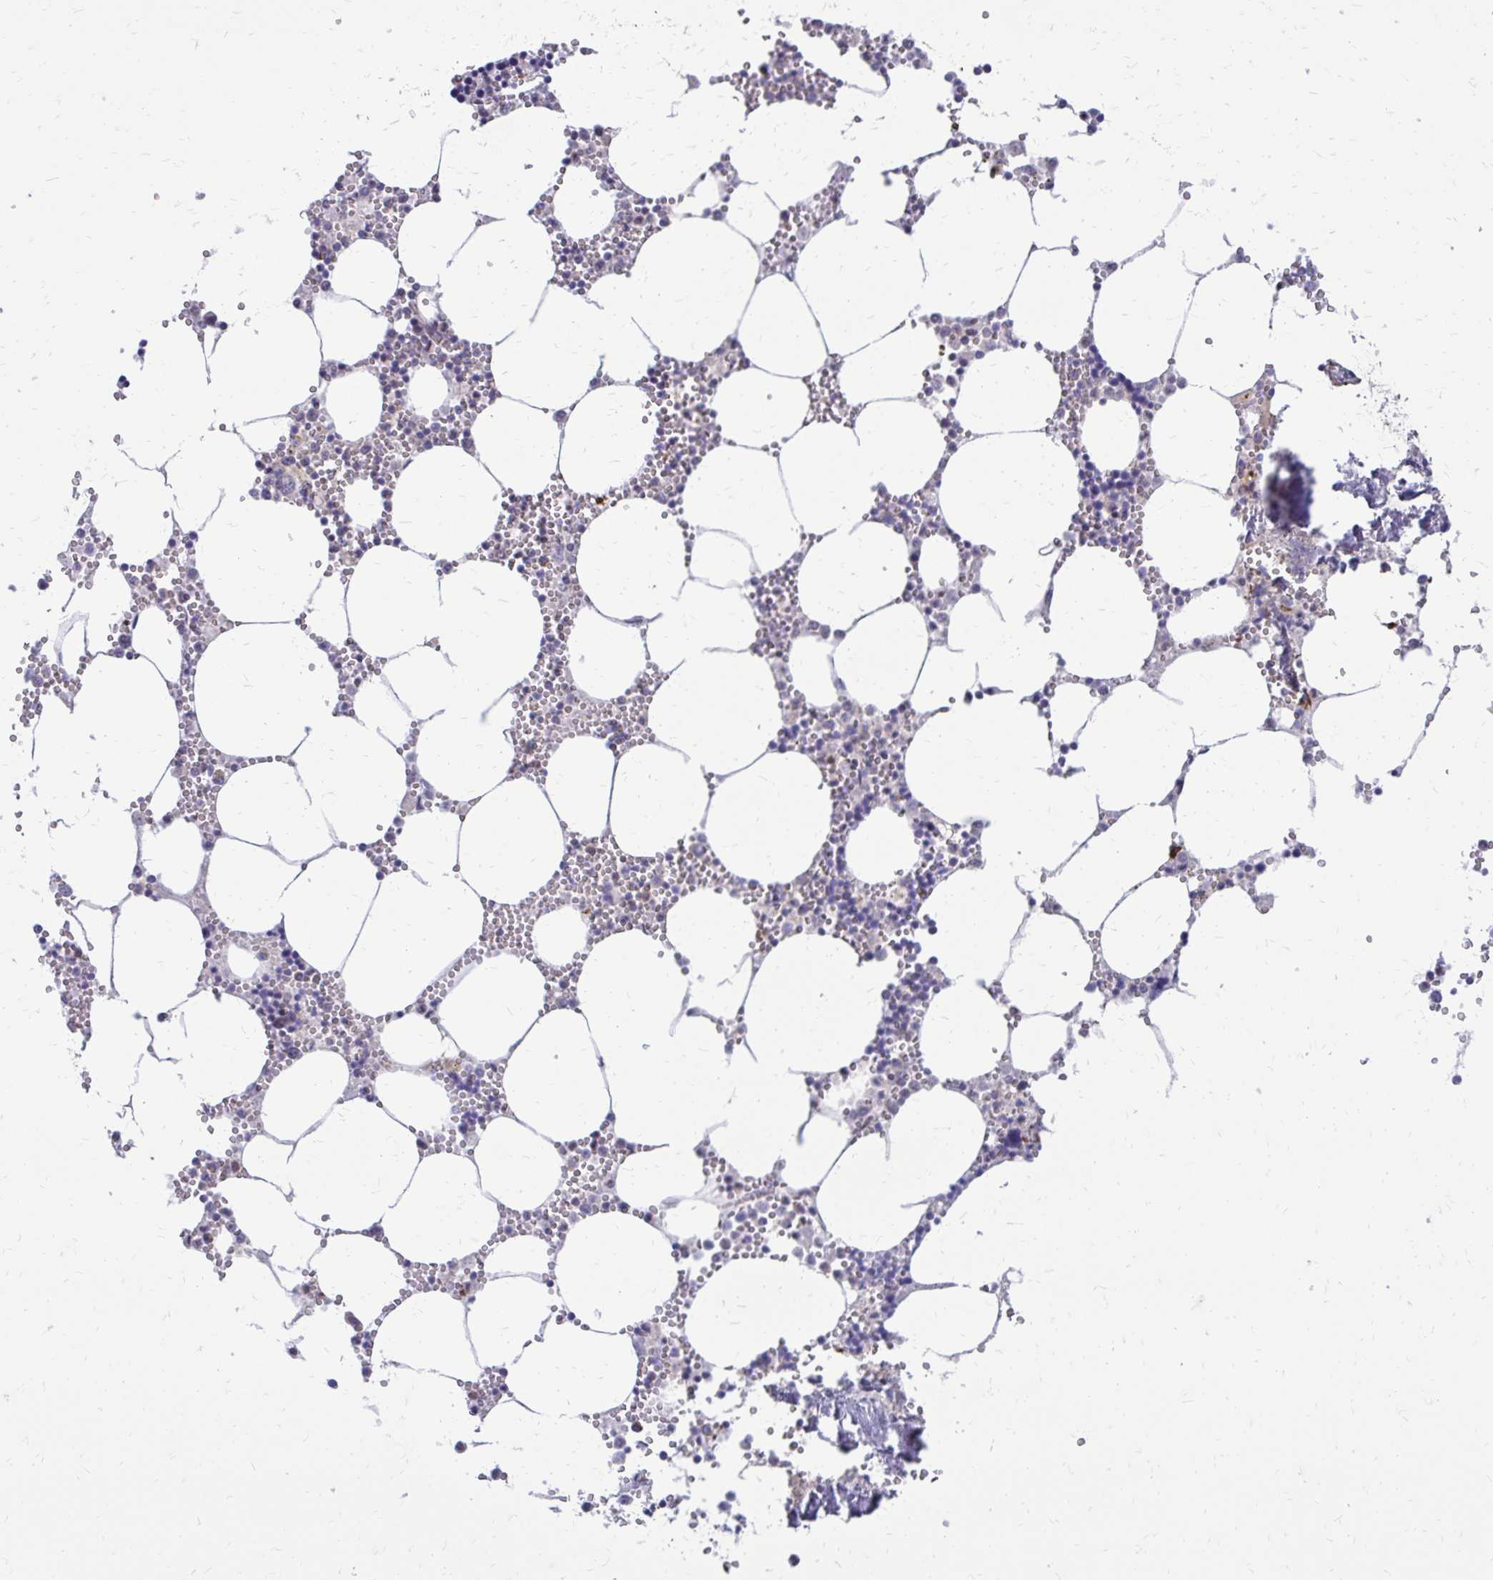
{"staining": {"intensity": "moderate", "quantity": "<25%", "location": "cytoplasmic/membranous"}, "tissue": "bone marrow", "cell_type": "Hematopoietic cells", "image_type": "normal", "snomed": [{"axis": "morphology", "description": "Normal tissue, NOS"}, {"axis": "topography", "description": "Bone marrow"}], "caption": "An image of human bone marrow stained for a protein displays moderate cytoplasmic/membranous brown staining in hematopoietic cells. The staining was performed using DAB (3,3'-diaminobenzidine), with brown indicating positive protein expression. Nuclei are stained blue with hematoxylin.", "gene": "ANKRD30B", "patient": {"sex": "male", "age": 54}}